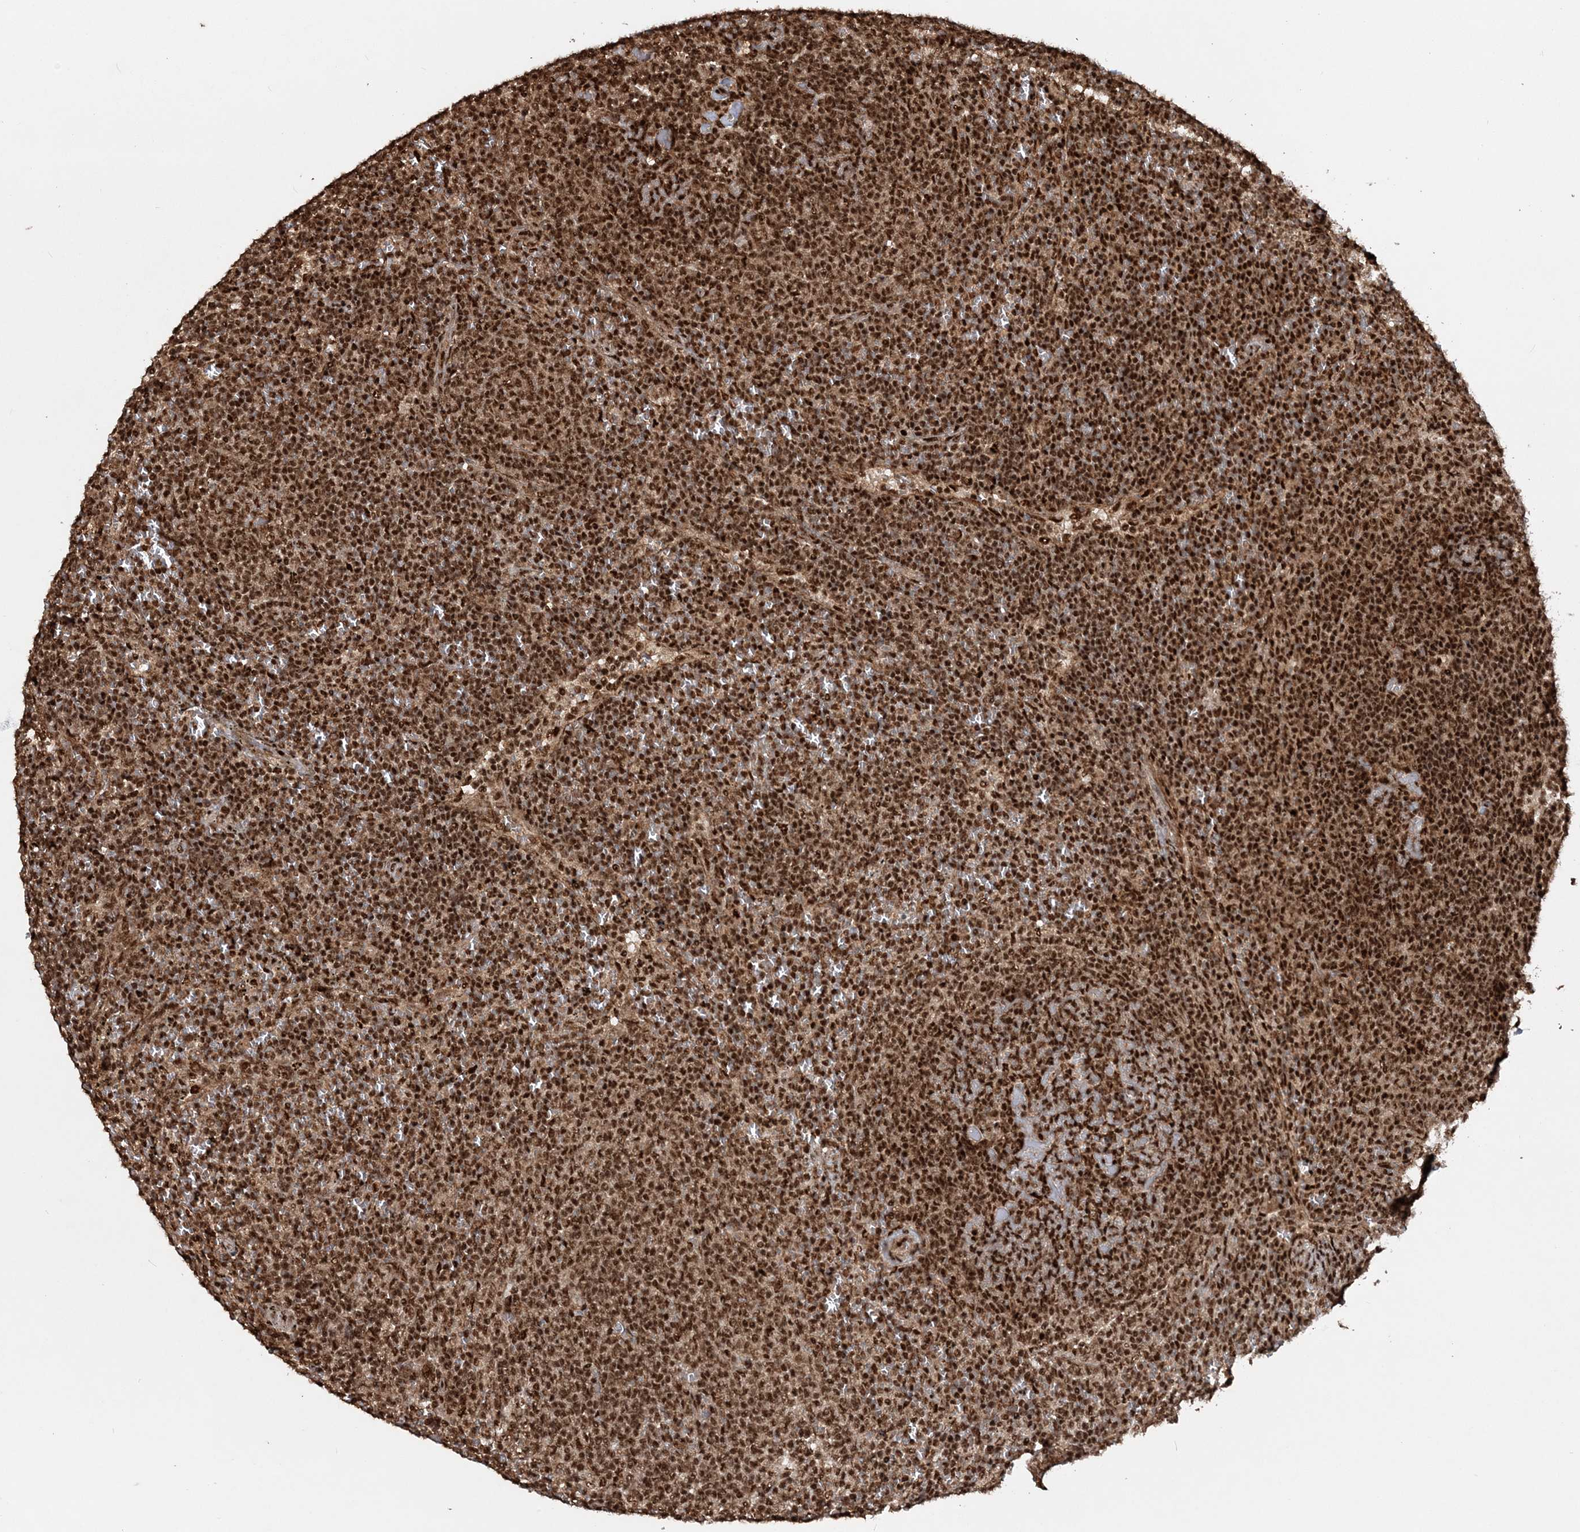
{"staining": {"intensity": "strong", "quantity": ">75%", "location": "cytoplasmic/membranous,nuclear"}, "tissue": "lymphoma", "cell_type": "Tumor cells", "image_type": "cancer", "snomed": [{"axis": "morphology", "description": "Malignant lymphoma, non-Hodgkin's type, Low grade"}, {"axis": "topography", "description": "Spleen"}], "caption": "Protein expression analysis of human low-grade malignant lymphoma, non-Hodgkin's type reveals strong cytoplasmic/membranous and nuclear expression in approximately >75% of tumor cells. (IHC, brightfield microscopy, high magnification).", "gene": "EXOSC8", "patient": {"sex": "female", "age": 50}}